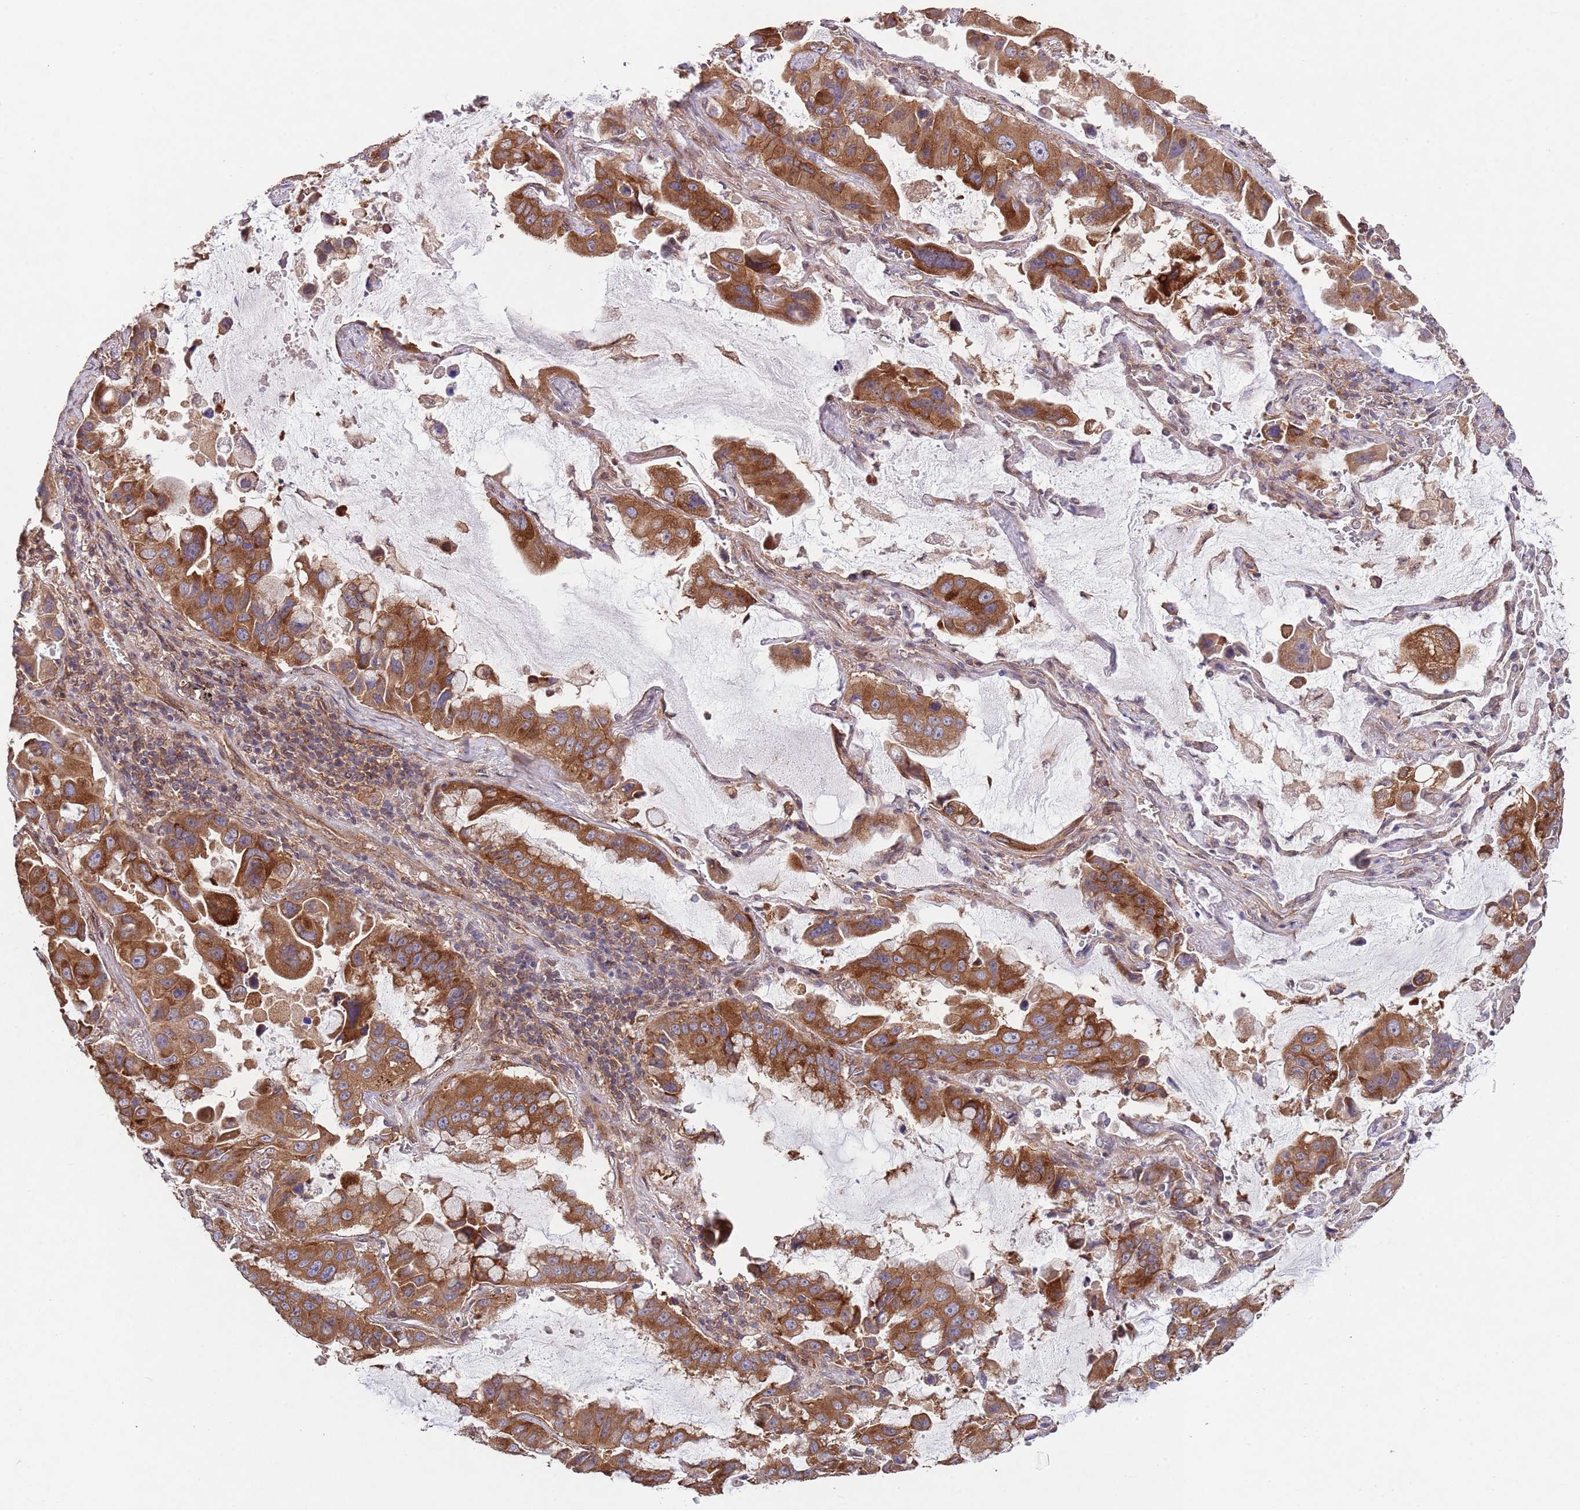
{"staining": {"intensity": "strong", "quantity": ">75%", "location": "cytoplasmic/membranous"}, "tissue": "lung cancer", "cell_type": "Tumor cells", "image_type": "cancer", "snomed": [{"axis": "morphology", "description": "Adenocarcinoma, NOS"}, {"axis": "topography", "description": "Lung"}], "caption": "Strong cytoplasmic/membranous protein staining is present in approximately >75% of tumor cells in lung cancer (adenocarcinoma).", "gene": "RNF19B", "patient": {"sex": "male", "age": 64}}